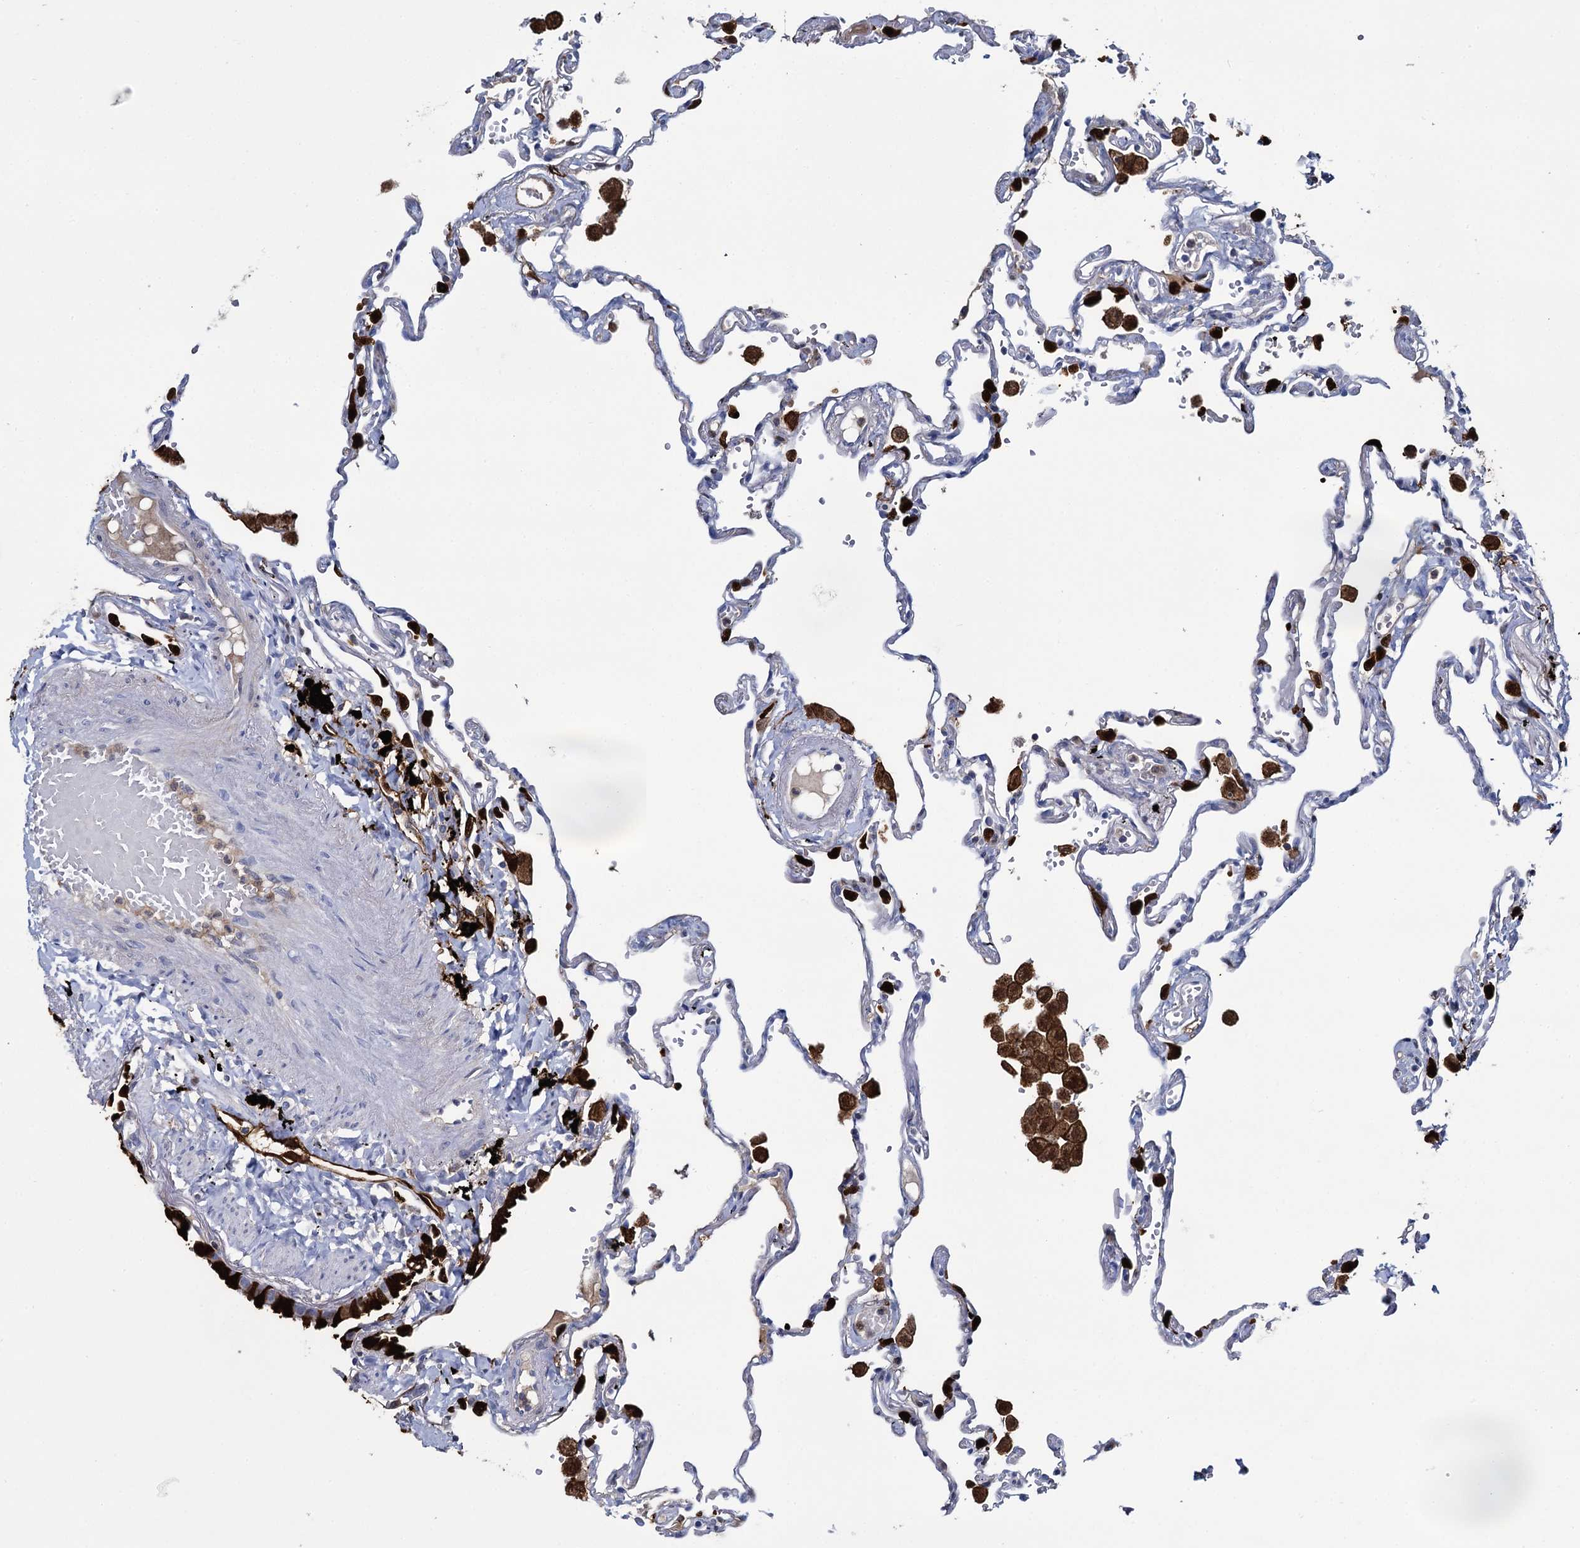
{"staining": {"intensity": "strong", "quantity": "<25%", "location": "cytoplasmic/membranous"}, "tissue": "lung", "cell_type": "Alveolar cells", "image_type": "normal", "snomed": [{"axis": "morphology", "description": "Normal tissue, NOS"}, {"axis": "topography", "description": "Lung"}], "caption": "This image demonstrates immunohistochemistry (IHC) staining of unremarkable lung, with medium strong cytoplasmic/membranous expression in approximately <25% of alveolar cells.", "gene": "FABP5", "patient": {"sex": "female", "age": 67}}